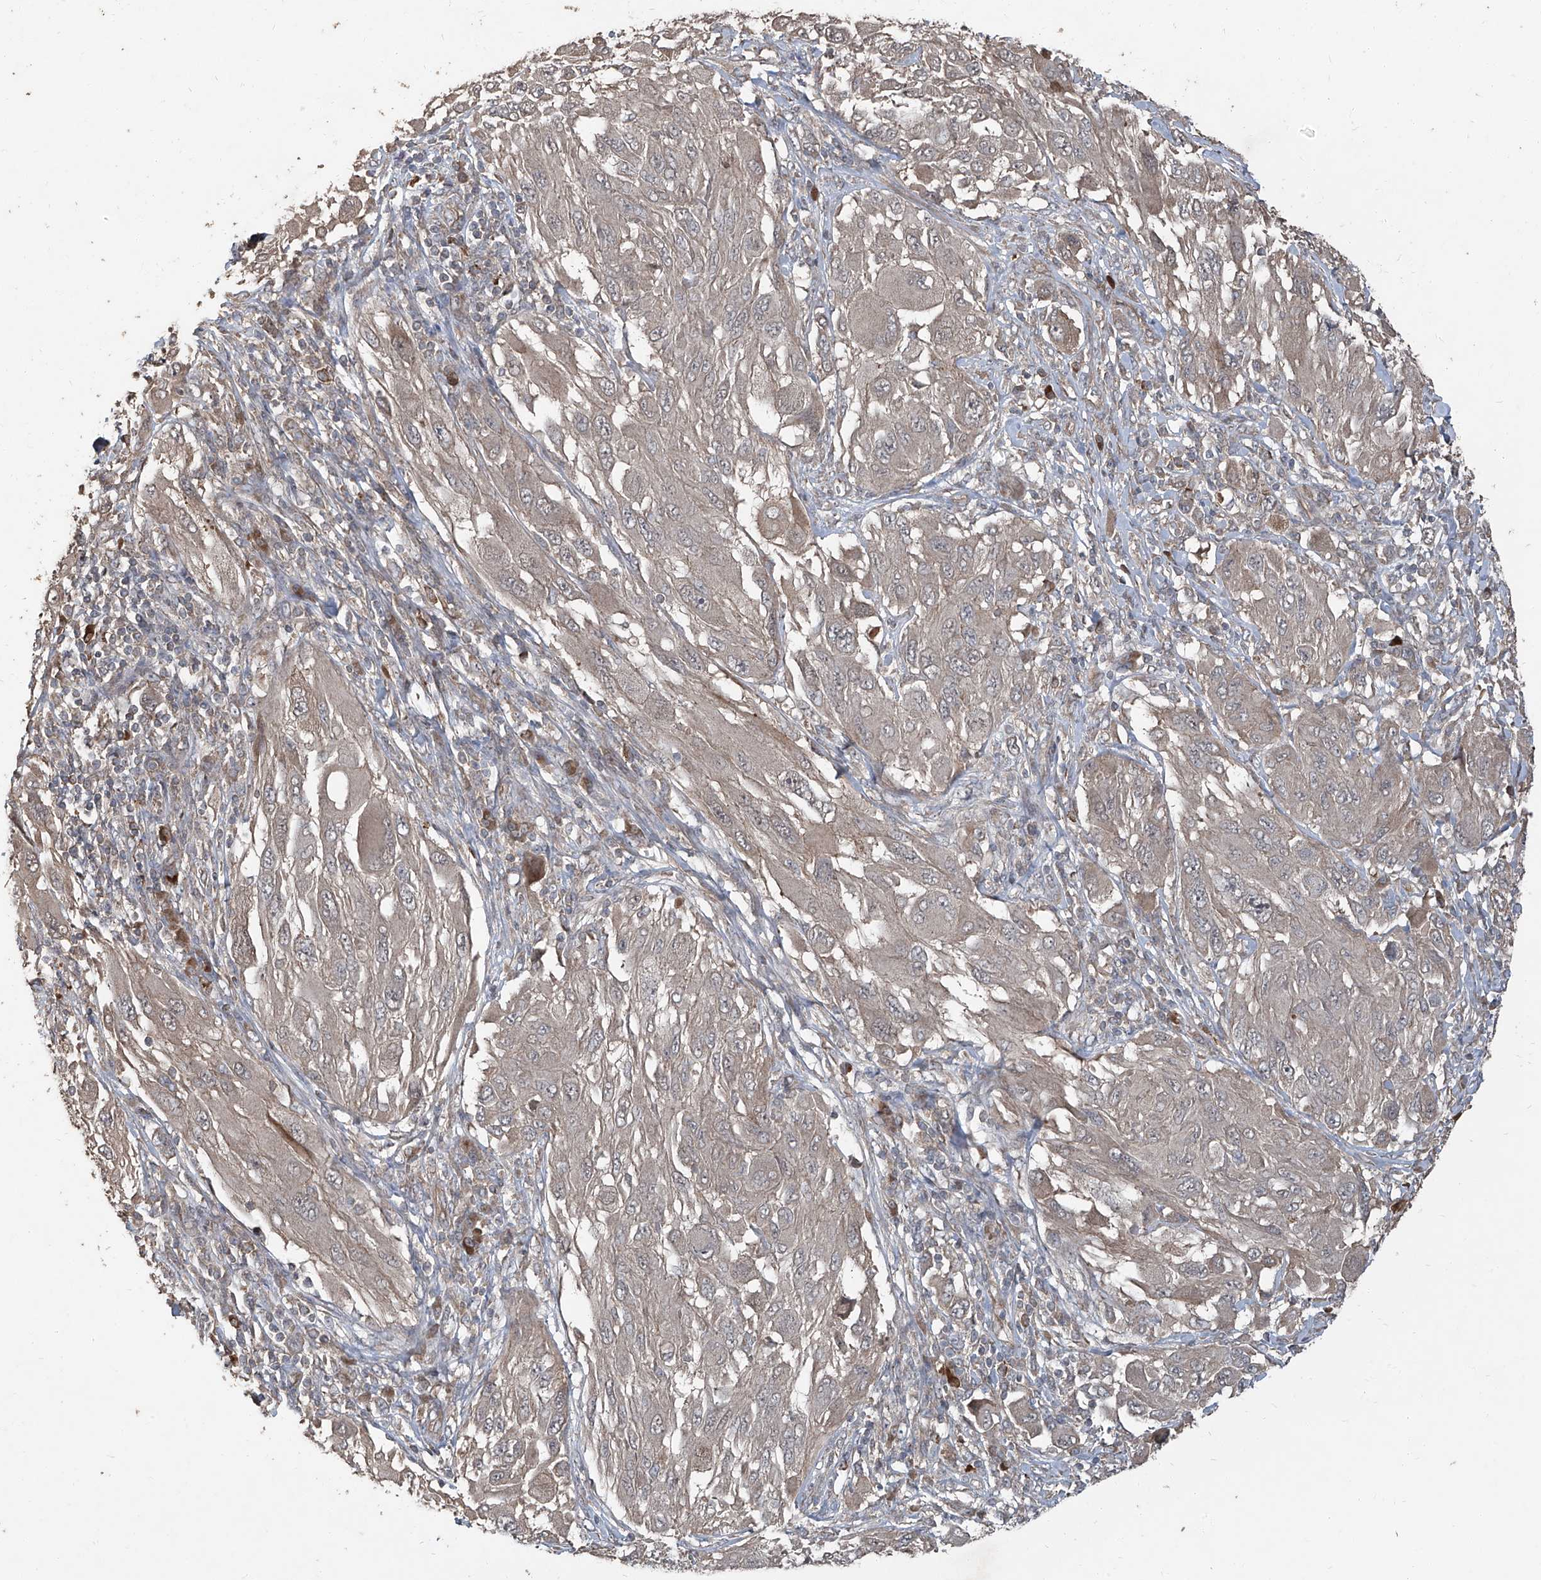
{"staining": {"intensity": "weak", "quantity": "25%-75%", "location": "cytoplasmic/membranous"}, "tissue": "melanoma", "cell_type": "Tumor cells", "image_type": "cancer", "snomed": [{"axis": "morphology", "description": "Malignant melanoma, NOS"}, {"axis": "topography", "description": "Skin"}], "caption": "Tumor cells display weak cytoplasmic/membranous expression in about 25%-75% of cells in malignant melanoma.", "gene": "CCN1", "patient": {"sex": "female", "age": 91}}